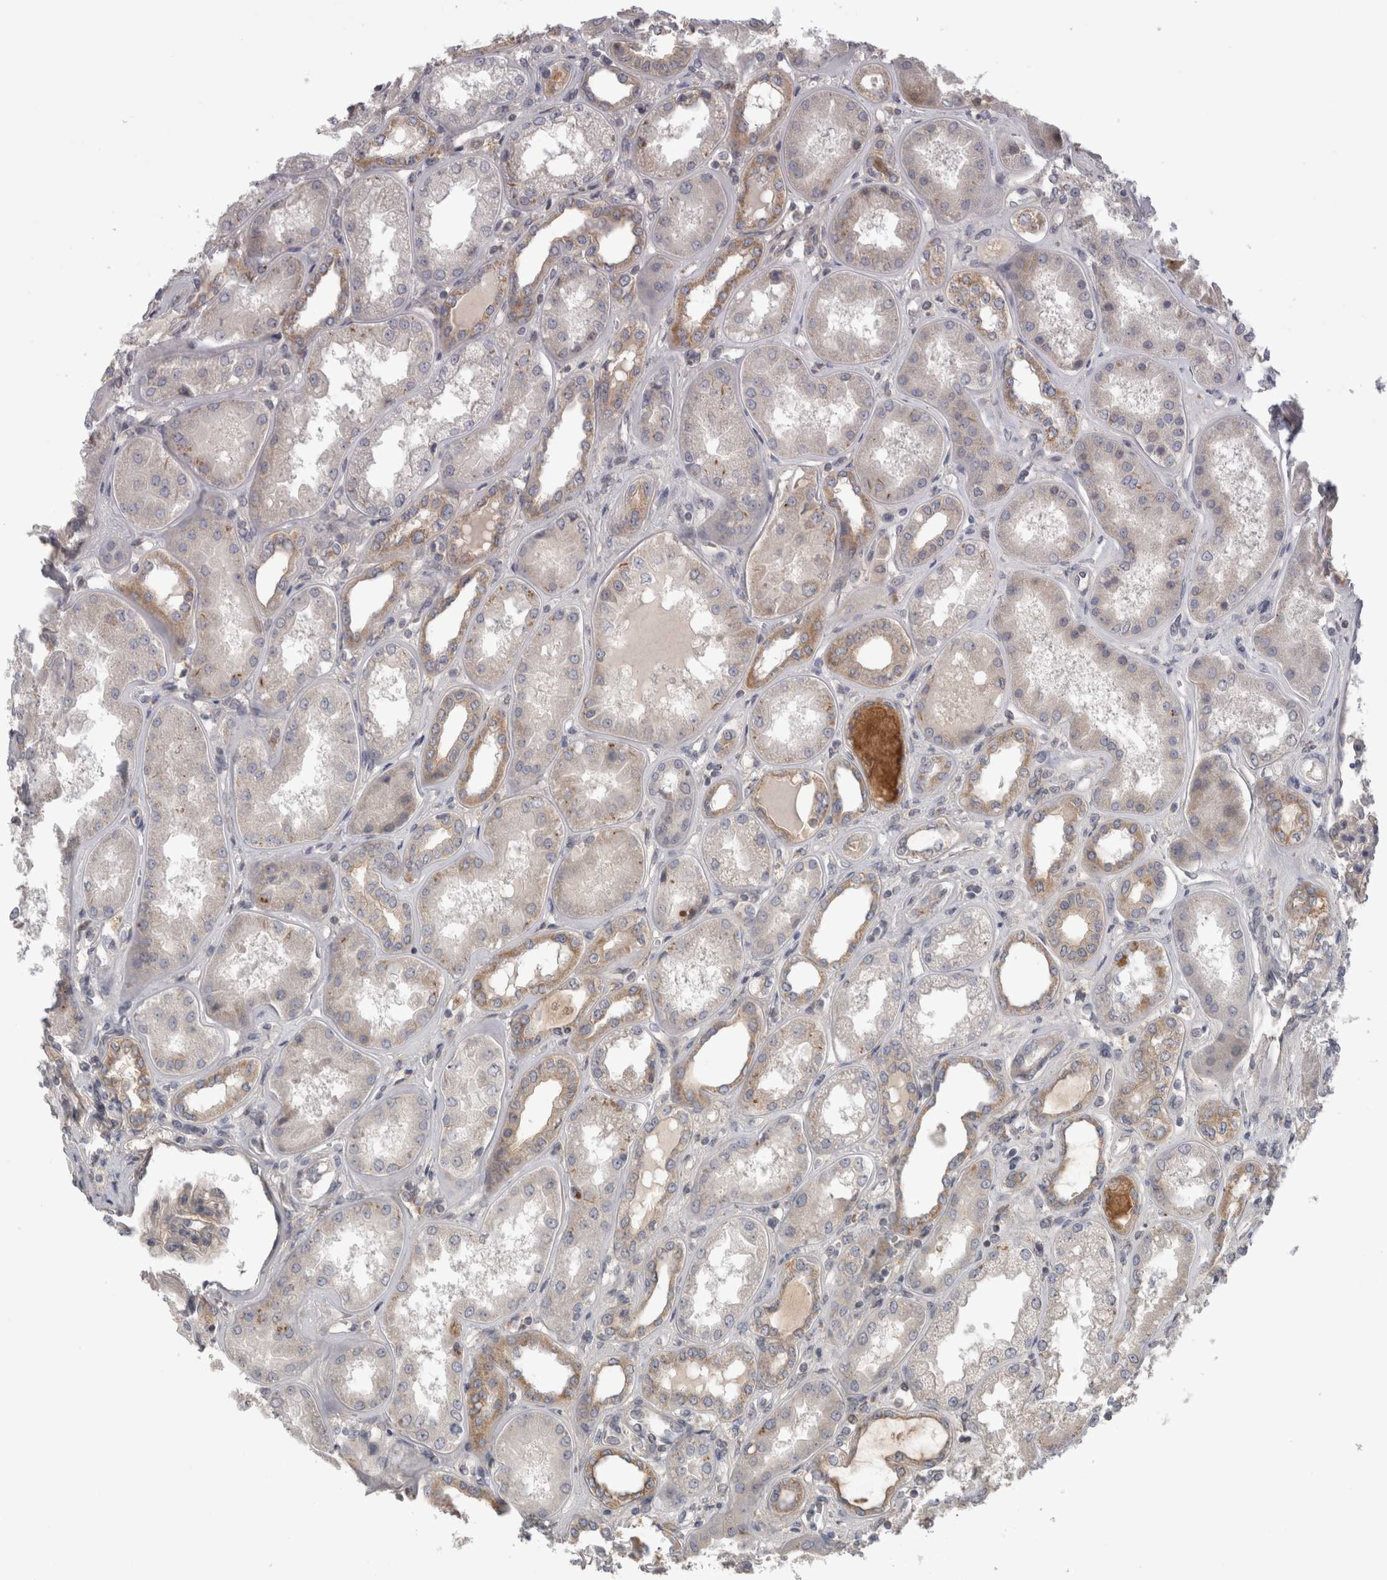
{"staining": {"intensity": "moderate", "quantity": ">75%", "location": "cytoplasmic/membranous"}, "tissue": "kidney", "cell_type": "Cells in glomeruli", "image_type": "normal", "snomed": [{"axis": "morphology", "description": "Normal tissue, NOS"}, {"axis": "topography", "description": "Kidney"}], "caption": "Kidney stained for a protein displays moderate cytoplasmic/membranous positivity in cells in glomeruli. (DAB (3,3'-diaminobenzidine) = brown stain, brightfield microscopy at high magnification).", "gene": "DARS2", "patient": {"sex": "female", "age": 56}}